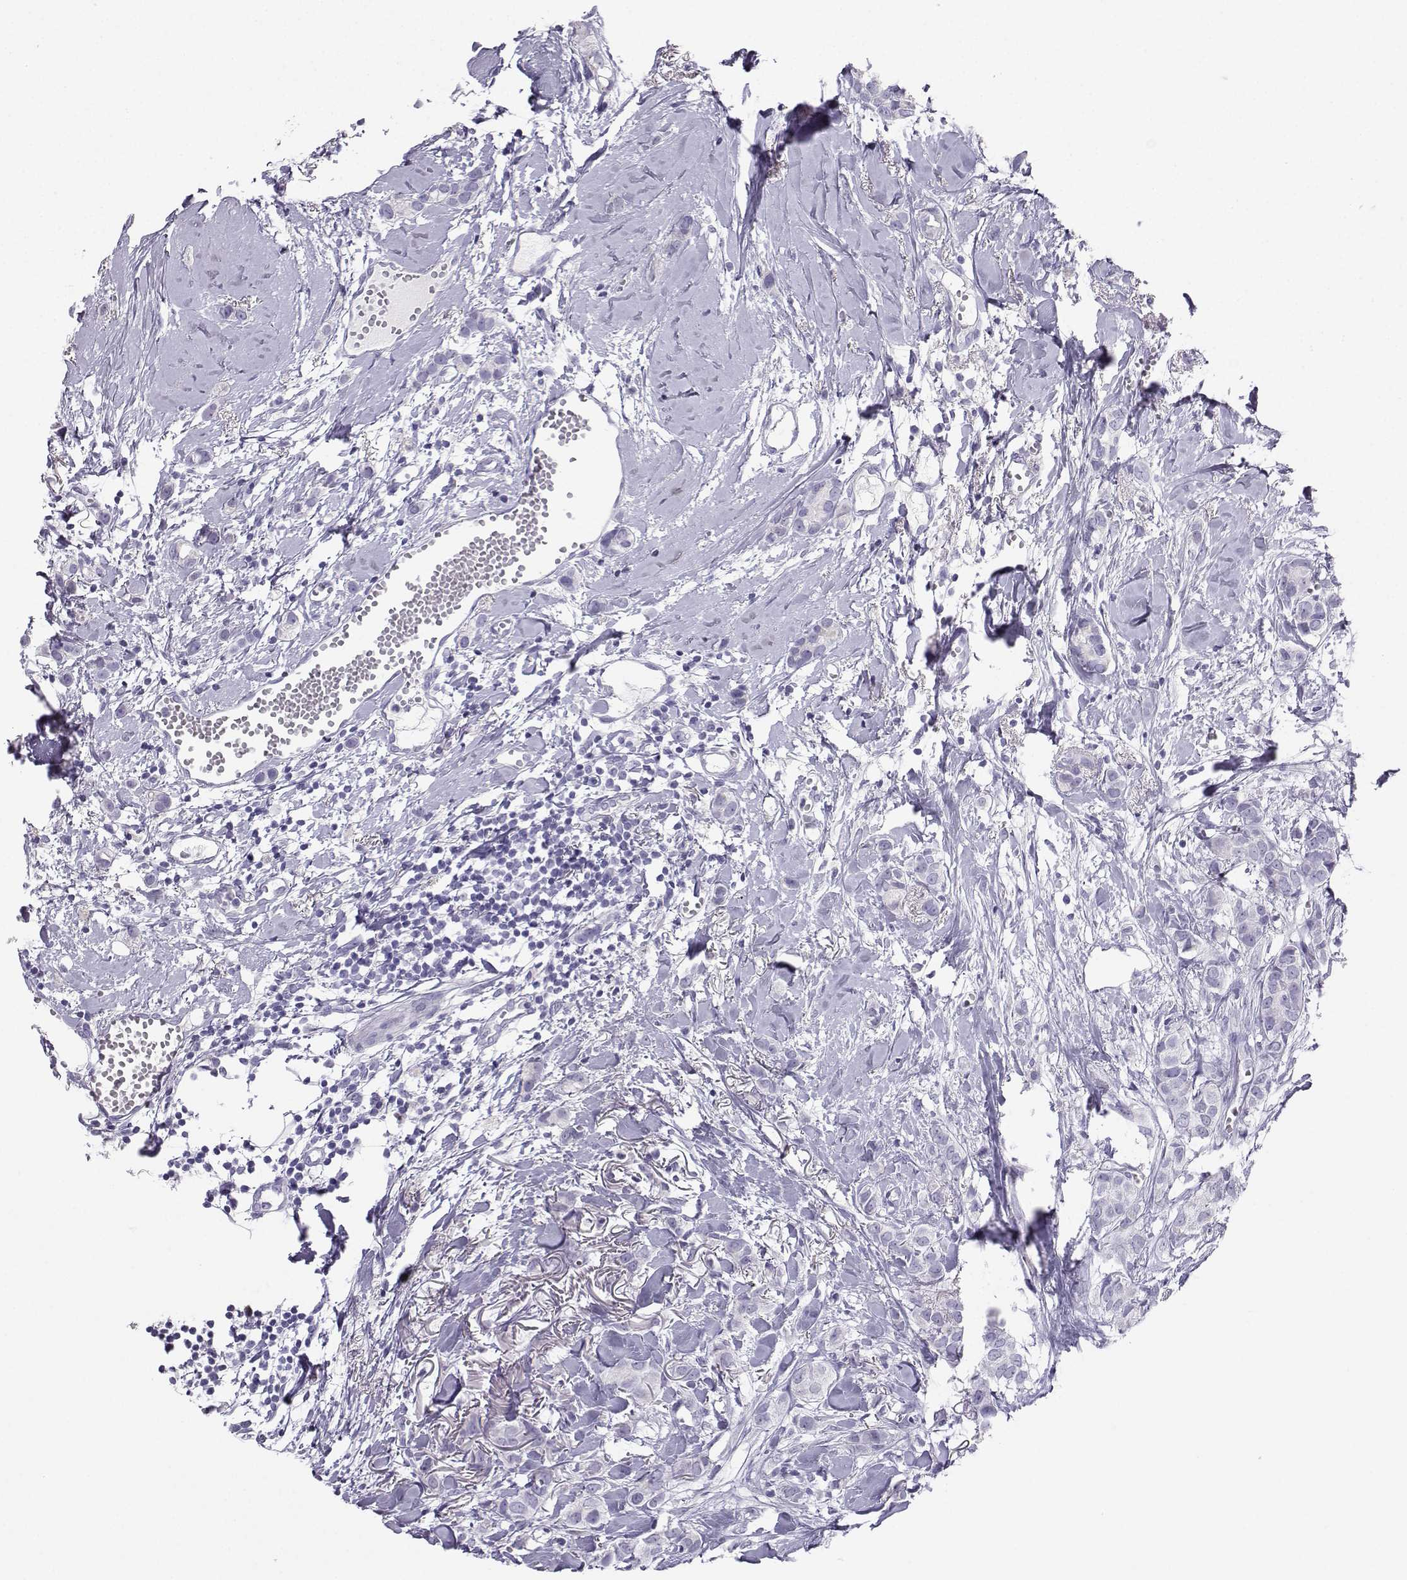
{"staining": {"intensity": "negative", "quantity": "none", "location": "none"}, "tissue": "breast cancer", "cell_type": "Tumor cells", "image_type": "cancer", "snomed": [{"axis": "morphology", "description": "Duct carcinoma"}, {"axis": "topography", "description": "Breast"}], "caption": "Breast invasive ductal carcinoma stained for a protein using immunohistochemistry reveals no positivity tumor cells.", "gene": "NEFL", "patient": {"sex": "female", "age": 85}}